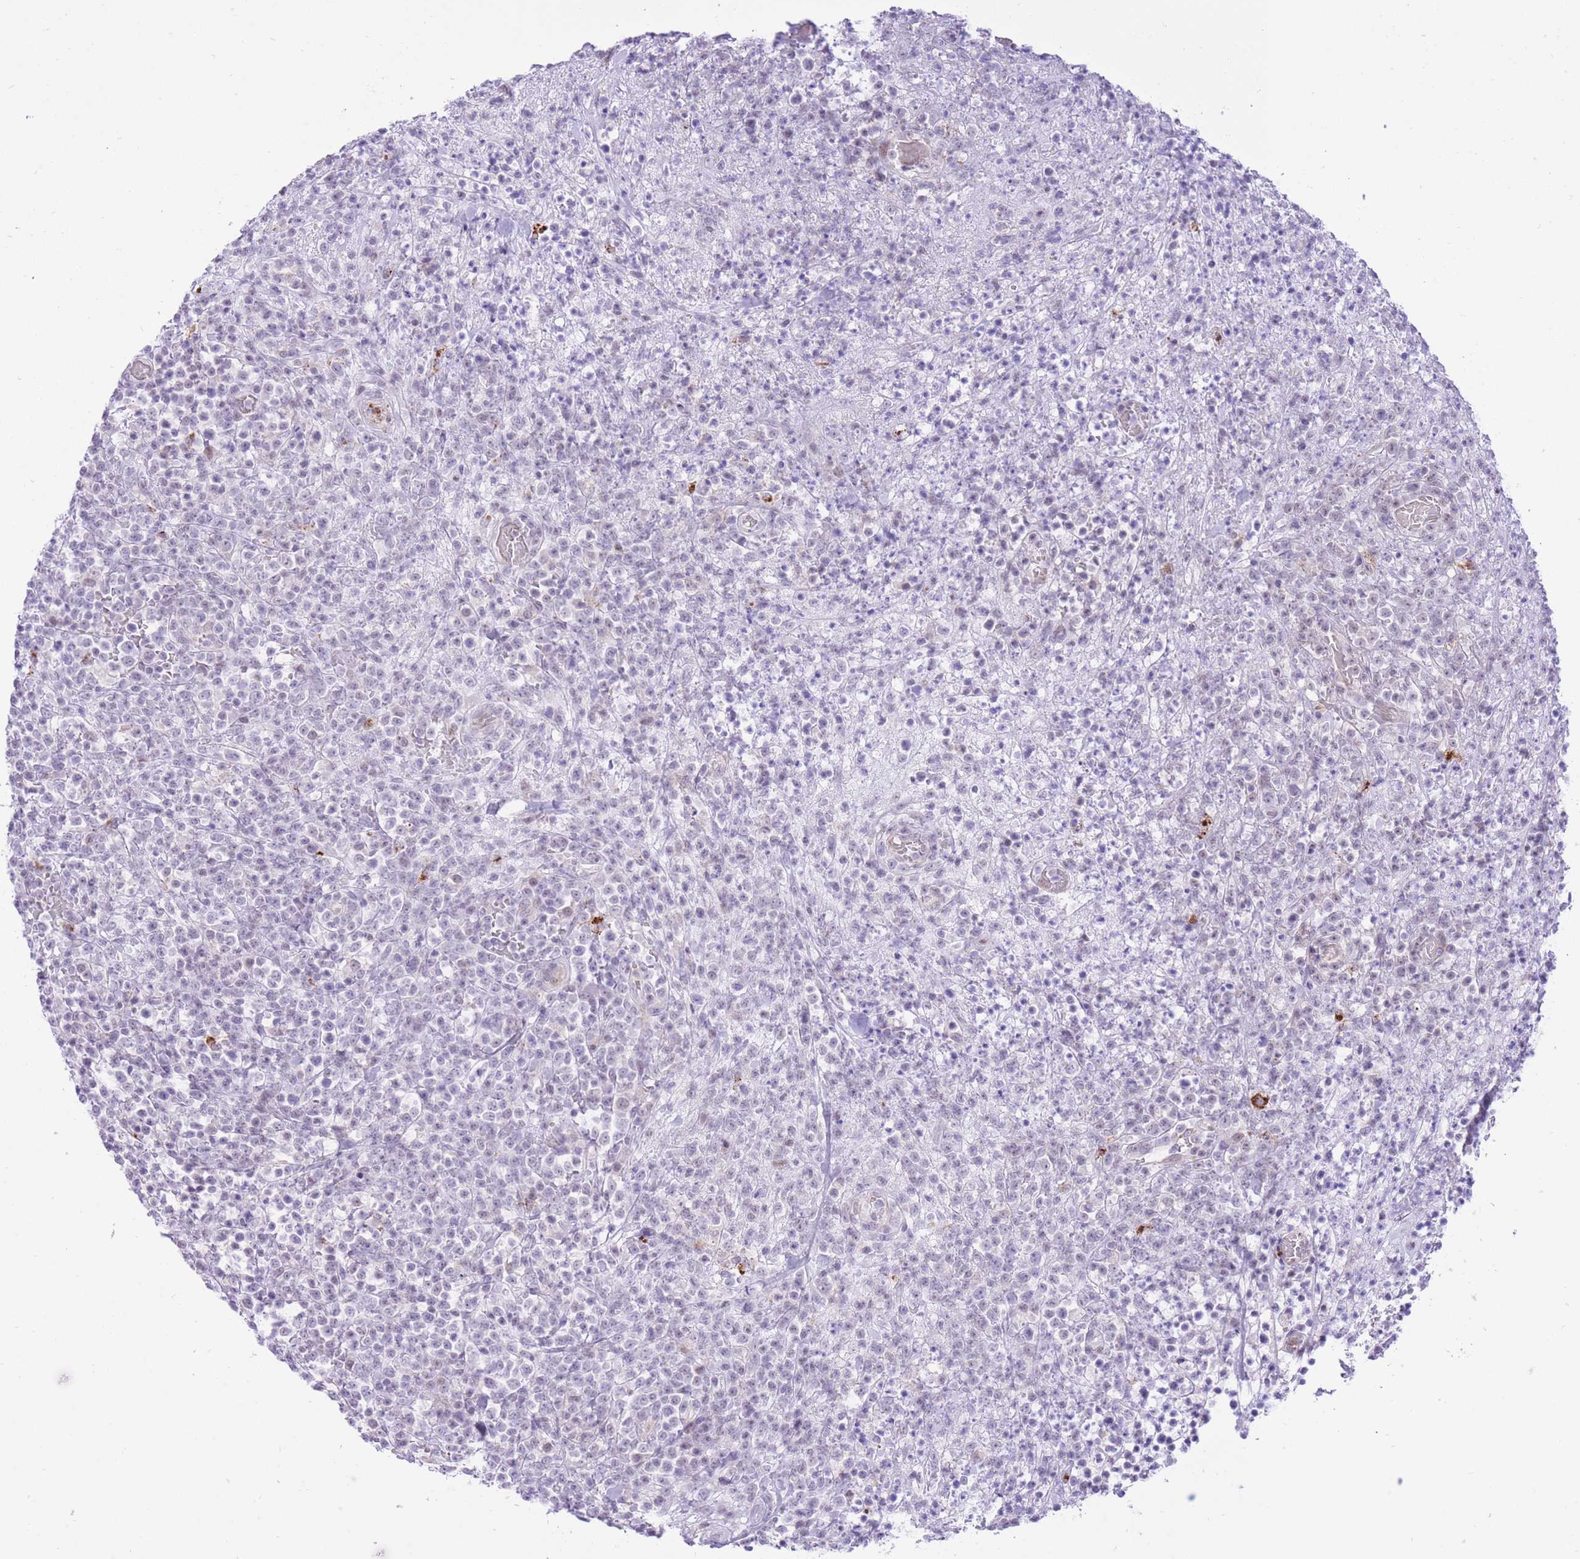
{"staining": {"intensity": "negative", "quantity": "none", "location": "none"}, "tissue": "lymphoma", "cell_type": "Tumor cells", "image_type": "cancer", "snomed": [{"axis": "morphology", "description": "Malignant lymphoma, non-Hodgkin's type, High grade"}, {"axis": "topography", "description": "Colon"}], "caption": "The photomicrograph displays no staining of tumor cells in lymphoma.", "gene": "MEIS3", "patient": {"sex": "female", "age": 53}}